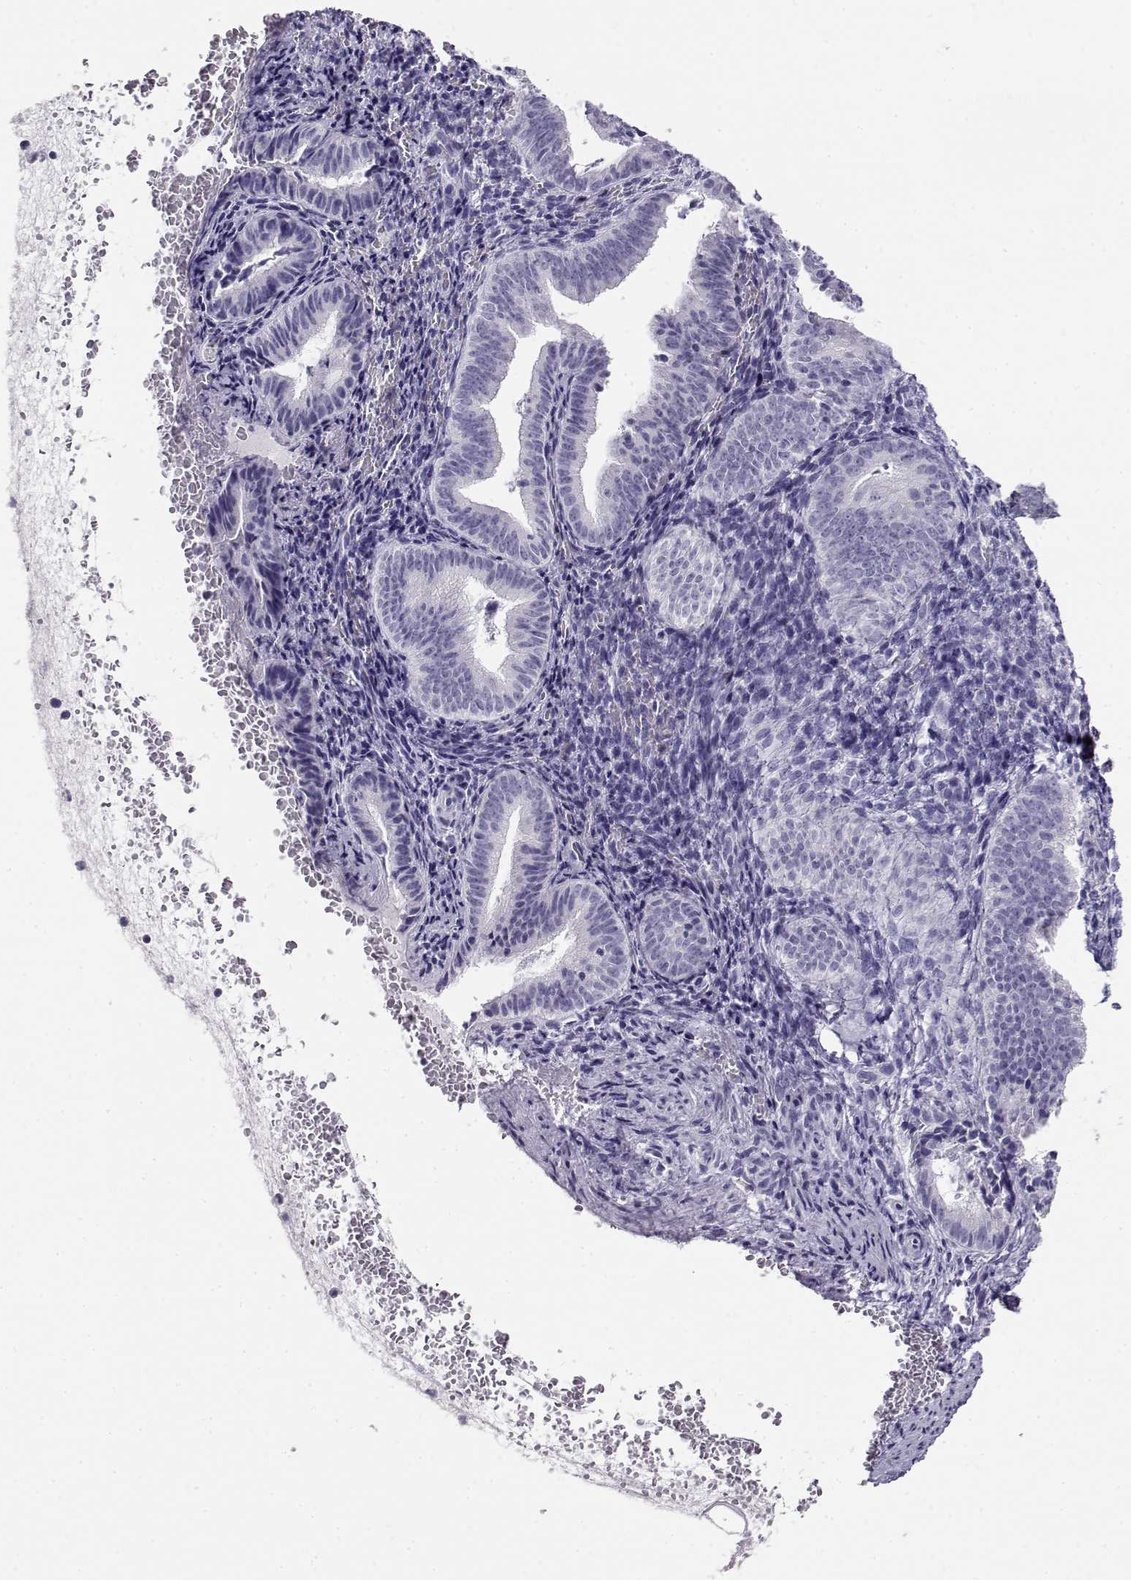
{"staining": {"intensity": "negative", "quantity": "none", "location": "none"}, "tissue": "endometrium", "cell_type": "Cells in endometrial stroma", "image_type": "normal", "snomed": [{"axis": "morphology", "description": "Normal tissue, NOS"}, {"axis": "topography", "description": "Endometrium"}], "caption": "This photomicrograph is of benign endometrium stained with immunohistochemistry to label a protein in brown with the nuclei are counter-stained blue. There is no expression in cells in endometrial stroma. Brightfield microscopy of immunohistochemistry (IHC) stained with DAB (3,3'-diaminobenzidine) (brown) and hematoxylin (blue), captured at high magnification.", "gene": "CABS1", "patient": {"sex": "female", "age": 42}}